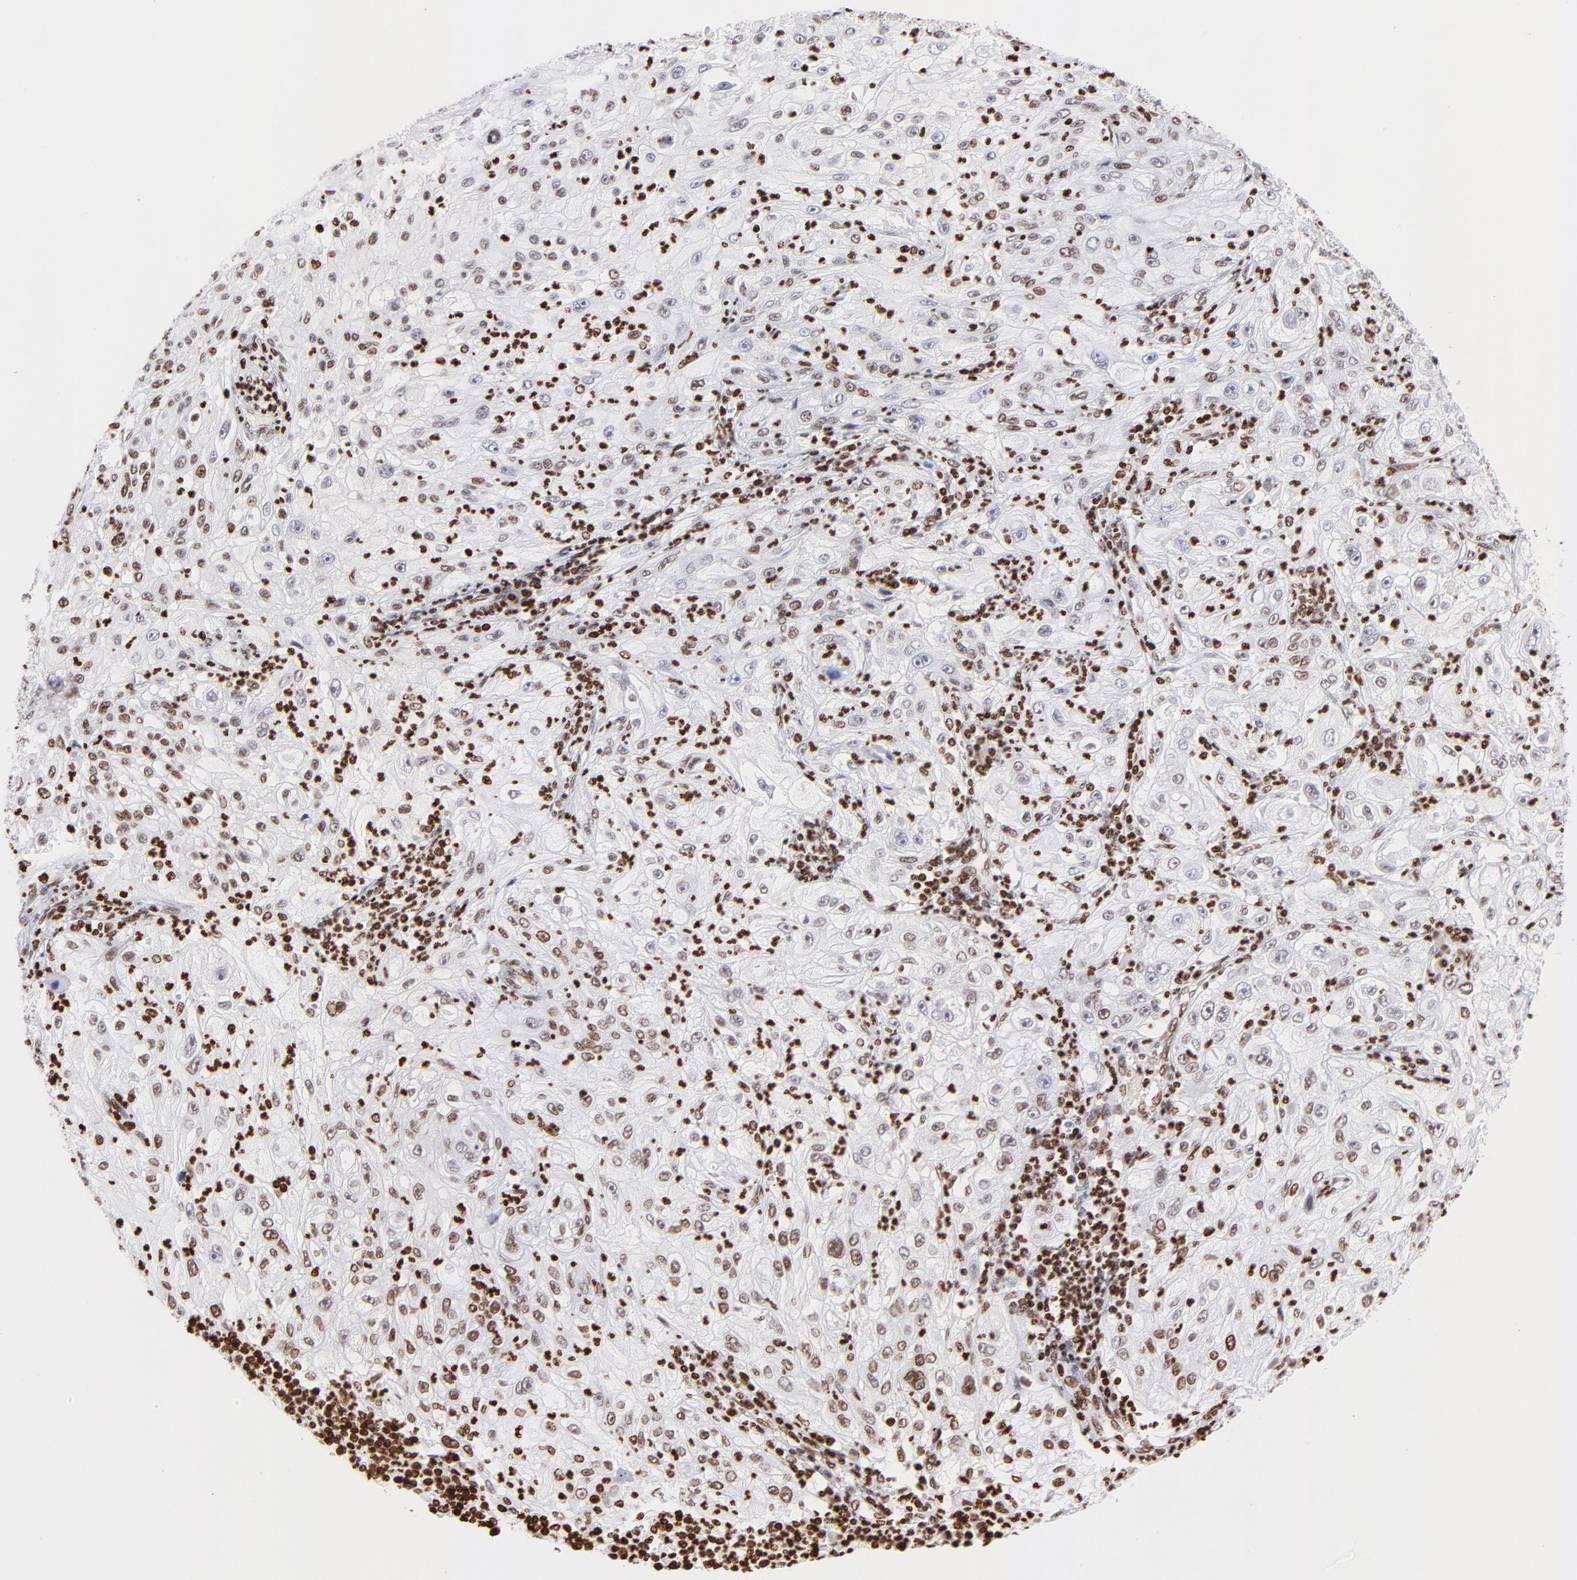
{"staining": {"intensity": "moderate", "quantity": "25%-75%", "location": "nuclear"}, "tissue": "lung cancer", "cell_type": "Tumor cells", "image_type": "cancer", "snomed": [{"axis": "morphology", "description": "Inflammation, NOS"}, {"axis": "morphology", "description": "Squamous cell carcinoma, NOS"}, {"axis": "topography", "description": "Lymph node"}, {"axis": "topography", "description": "Soft tissue"}, {"axis": "topography", "description": "Lung"}], "caption": "Moderate nuclear expression for a protein is appreciated in about 25%-75% of tumor cells of squamous cell carcinoma (lung) using IHC.", "gene": "RTL4", "patient": {"sex": "male", "age": 66}}